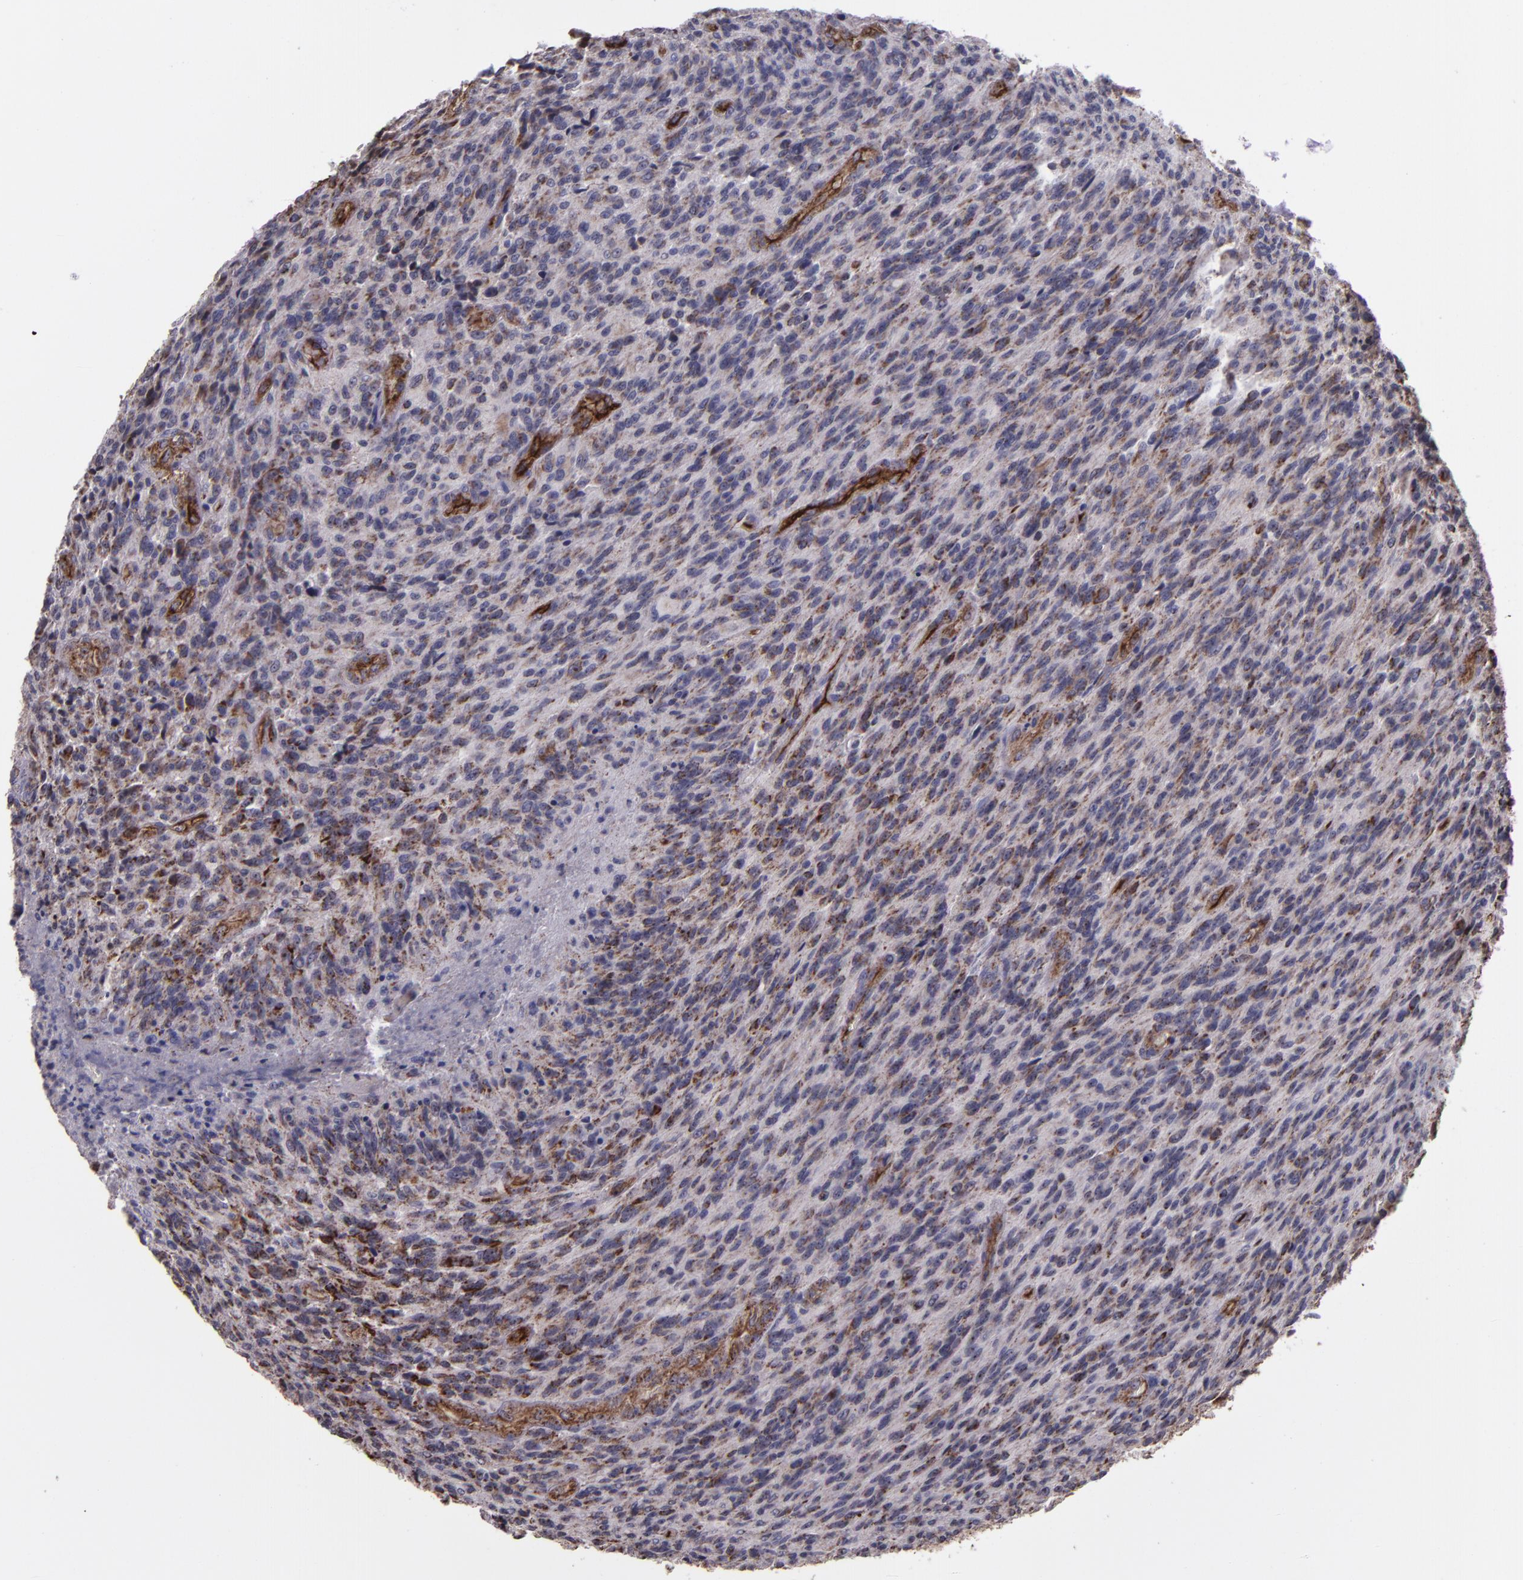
{"staining": {"intensity": "moderate", "quantity": "25%-75%", "location": "cytoplasmic/membranous"}, "tissue": "glioma", "cell_type": "Tumor cells", "image_type": "cancer", "snomed": [{"axis": "morphology", "description": "Normal tissue, NOS"}, {"axis": "morphology", "description": "Glioma, malignant, High grade"}, {"axis": "topography", "description": "Cerebral cortex"}], "caption": "A brown stain shows moderate cytoplasmic/membranous expression of a protein in human glioma tumor cells.", "gene": "LONP1", "patient": {"sex": "male", "age": 56}}